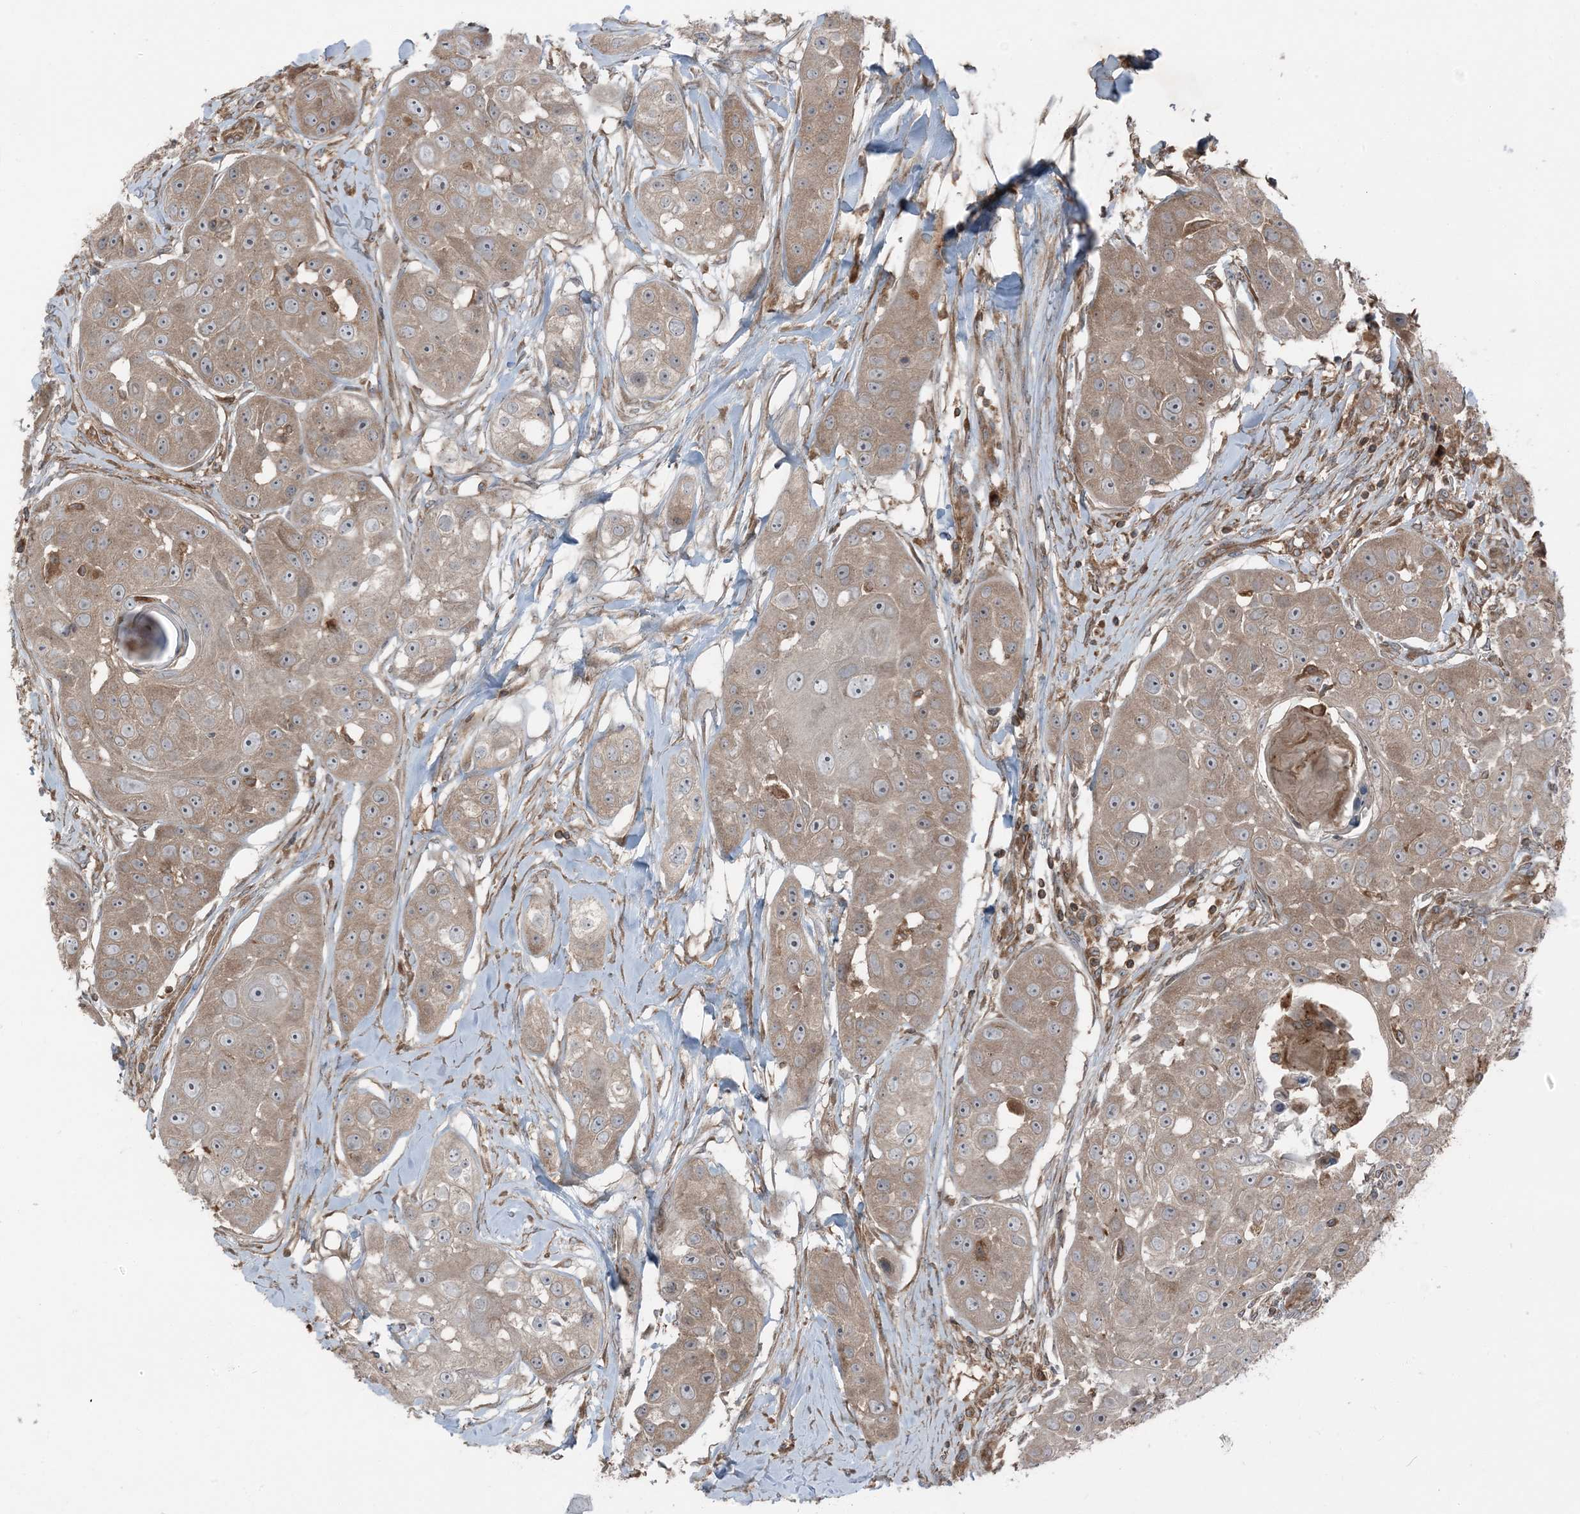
{"staining": {"intensity": "moderate", "quantity": ">75%", "location": "cytoplasmic/membranous"}, "tissue": "head and neck cancer", "cell_type": "Tumor cells", "image_type": "cancer", "snomed": [{"axis": "morphology", "description": "Normal tissue, NOS"}, {"axis": "morphology", "description": "Squamous cell carcinoma, NOS"}, {"axis": "topography", "description": "Skeletal muscle"}, {"axis": "topography", "description": "Head-Neck"}], "caption": "This image shows head and neck cancer (squamous cell carcinoma) stained with IHC to label a protein in brown. The cytoplasmic/membranous of tumor cells show moderate positivity for the protein. Nuclei are counter-stained blue.", "gene": "RAB3GAP1", "patient": {"sex": "male", "age": 51}}